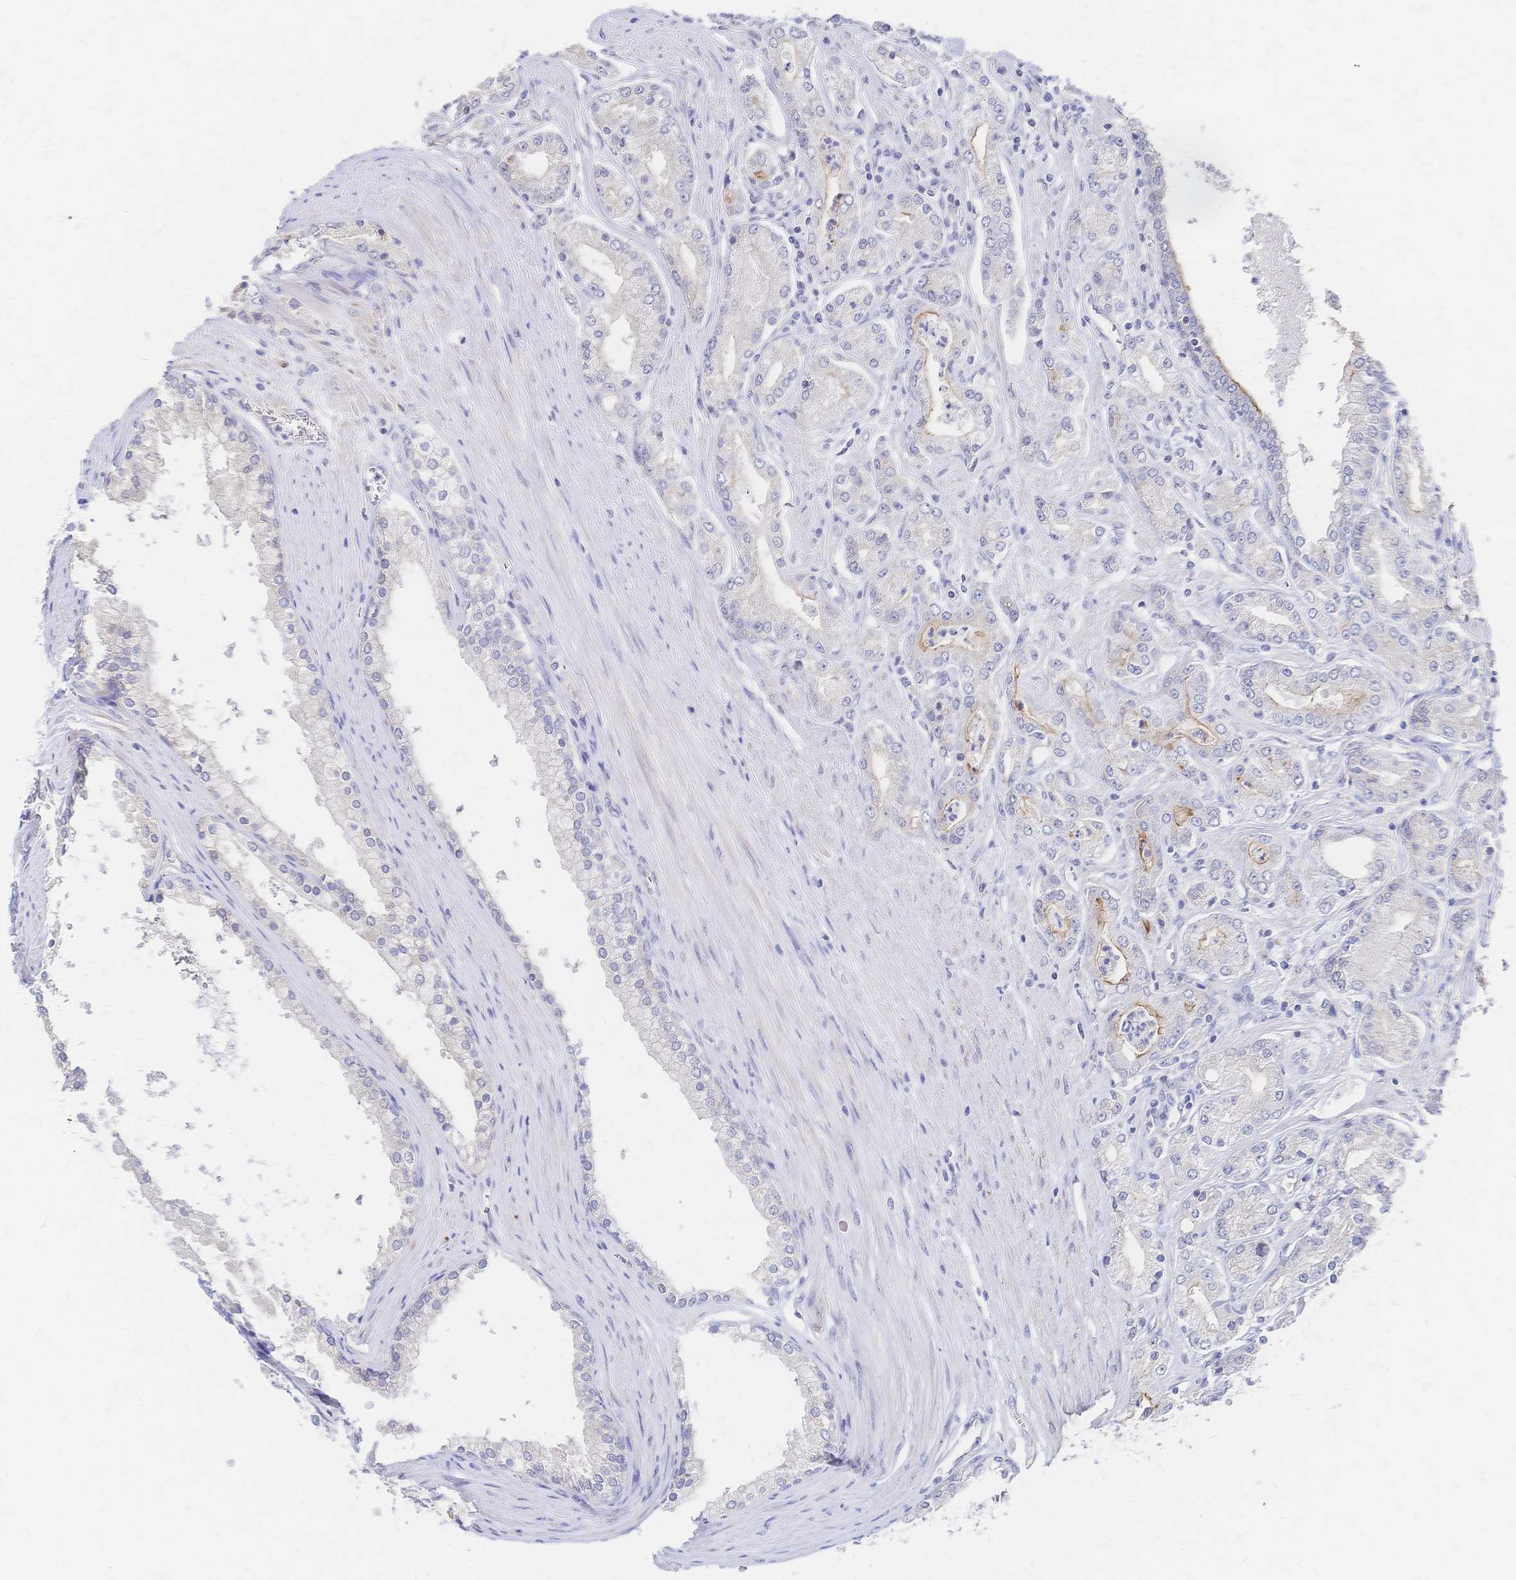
{"staining": {"intensity": "weak", "quantity": "<25%", "location": "cytoplasmic/membranous"}, "tissue": "prostate cancer", "cell_type": "Tumor cells", "image_type": "cancer", "snomed": [{"axis": "morphology", "description": "Adenocarcinoma, High grade"}, {"axis": "topography", "description": "Prostate"}], "caption": "Tumor cells show no significant protein expression in prostate high-grade adenocarcinoma.", "gene": "SLC5A1", "patient": {"sex": "male", "age": 66}}